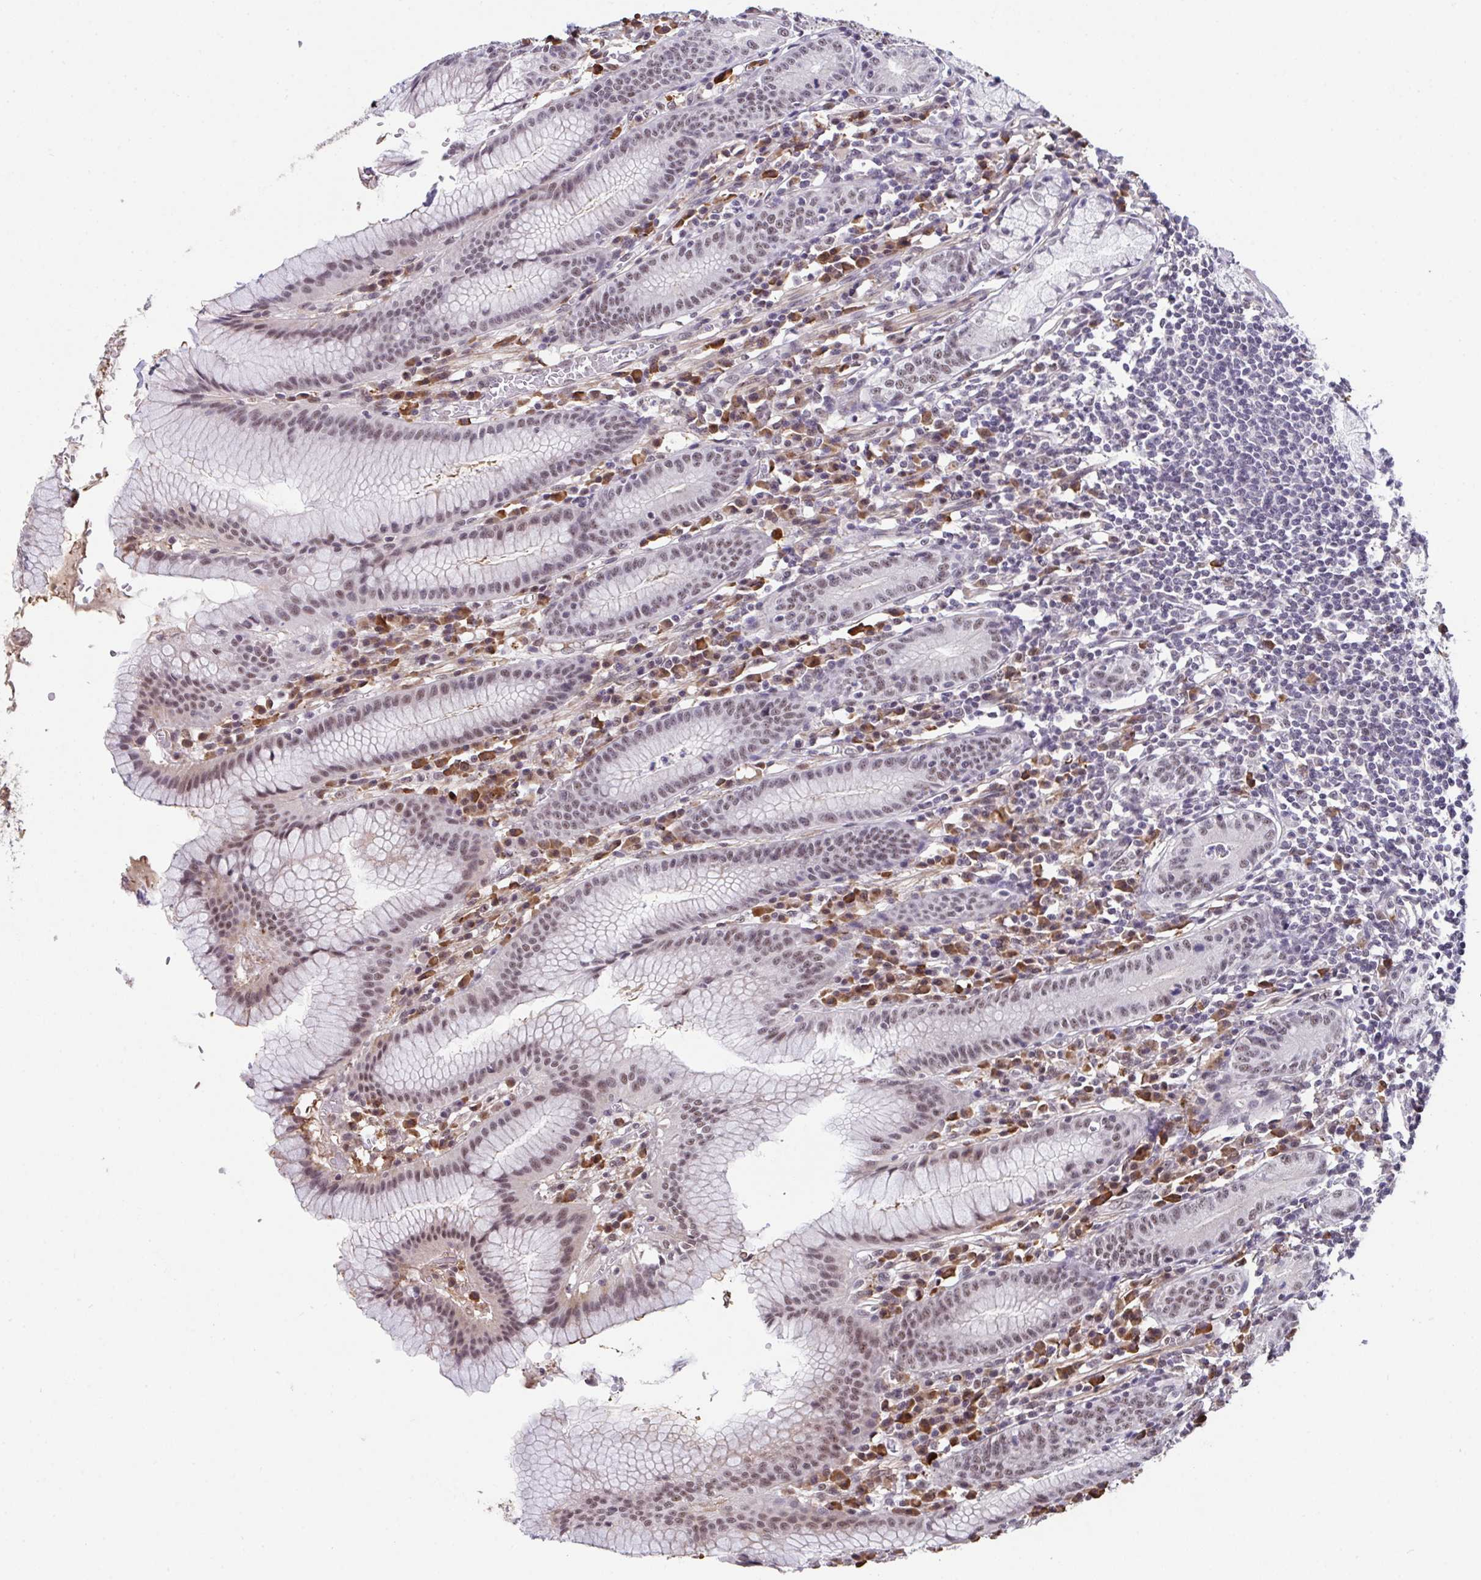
{"staining": {"intensity": "moderate", "quantity": ">75%", "location": "nuclear"}, "tissue": "stomach", "cell_type": "Glandular cells", "image_type": "normal", "snomed": [{"axis": "morphology", "description": "Normal tissue, NOS"}, {"axis": "topography", "description": "Stomach"}], "caption": "Protein staining shows moderate nuclear positivity in approximately >75% of glandular cells in unremarkable stomach.", "gene": "RBBP6", "patient": {"sex": "male", "age": 55}}